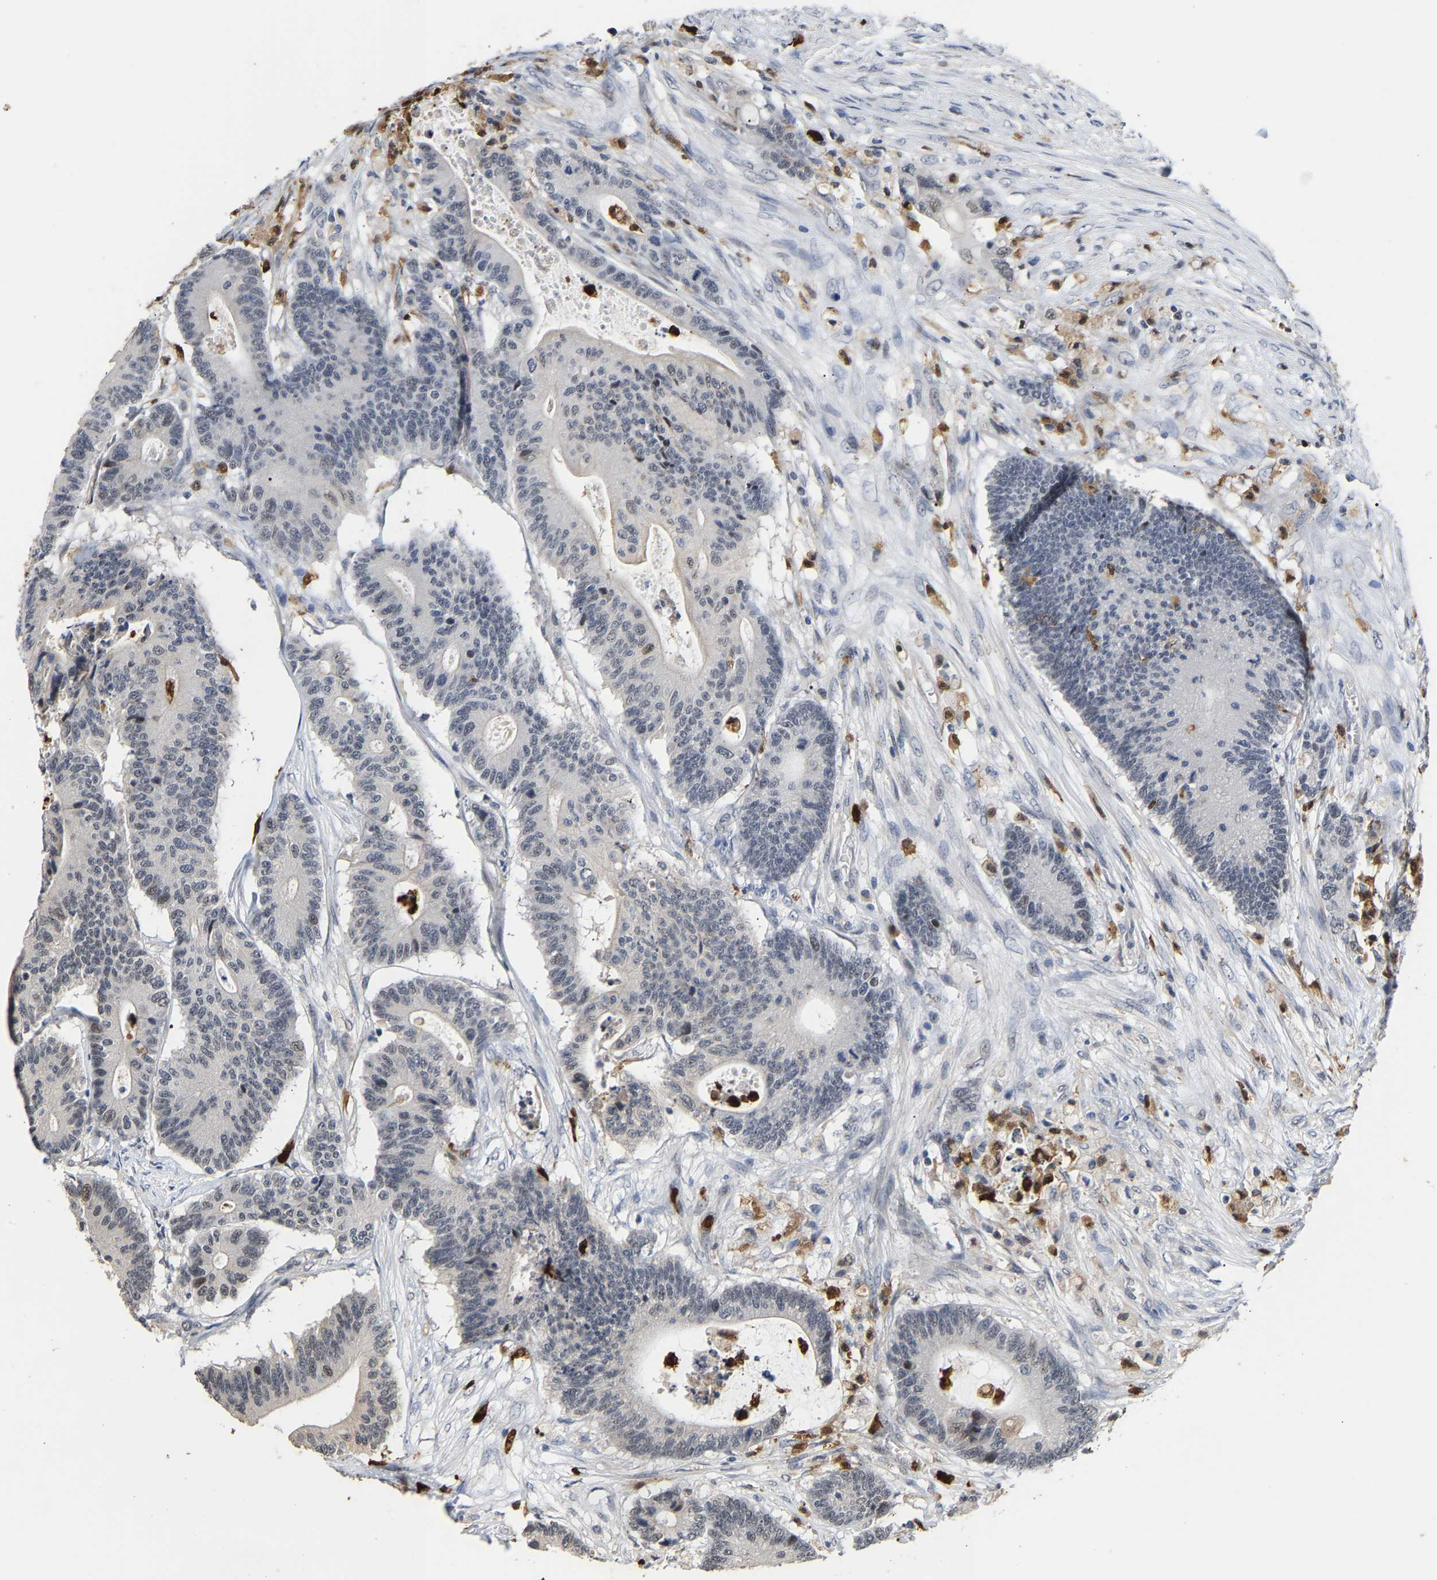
{"staining": {"intensity": "weak", "quantity": "<25%", "location": "nuclear"}, "tissue": "colorectal cancer", "cell_type": "Tumor cells", "image_type": "cancer", "snomed": [{"axis": "morphology", "description": "Adenocarcinoma, NOS"}, {"axis": "topography", "description": "Colon"}], "caption": "The immunohistochemistry (IHC) histopathology image has no significant positivity in tumor cells of adenocarcinoma (colorectal) tissue. (DAB IHC, high magnification).", "gene": "TDRD7", "patient": {"sex": "female", "age": 84}}